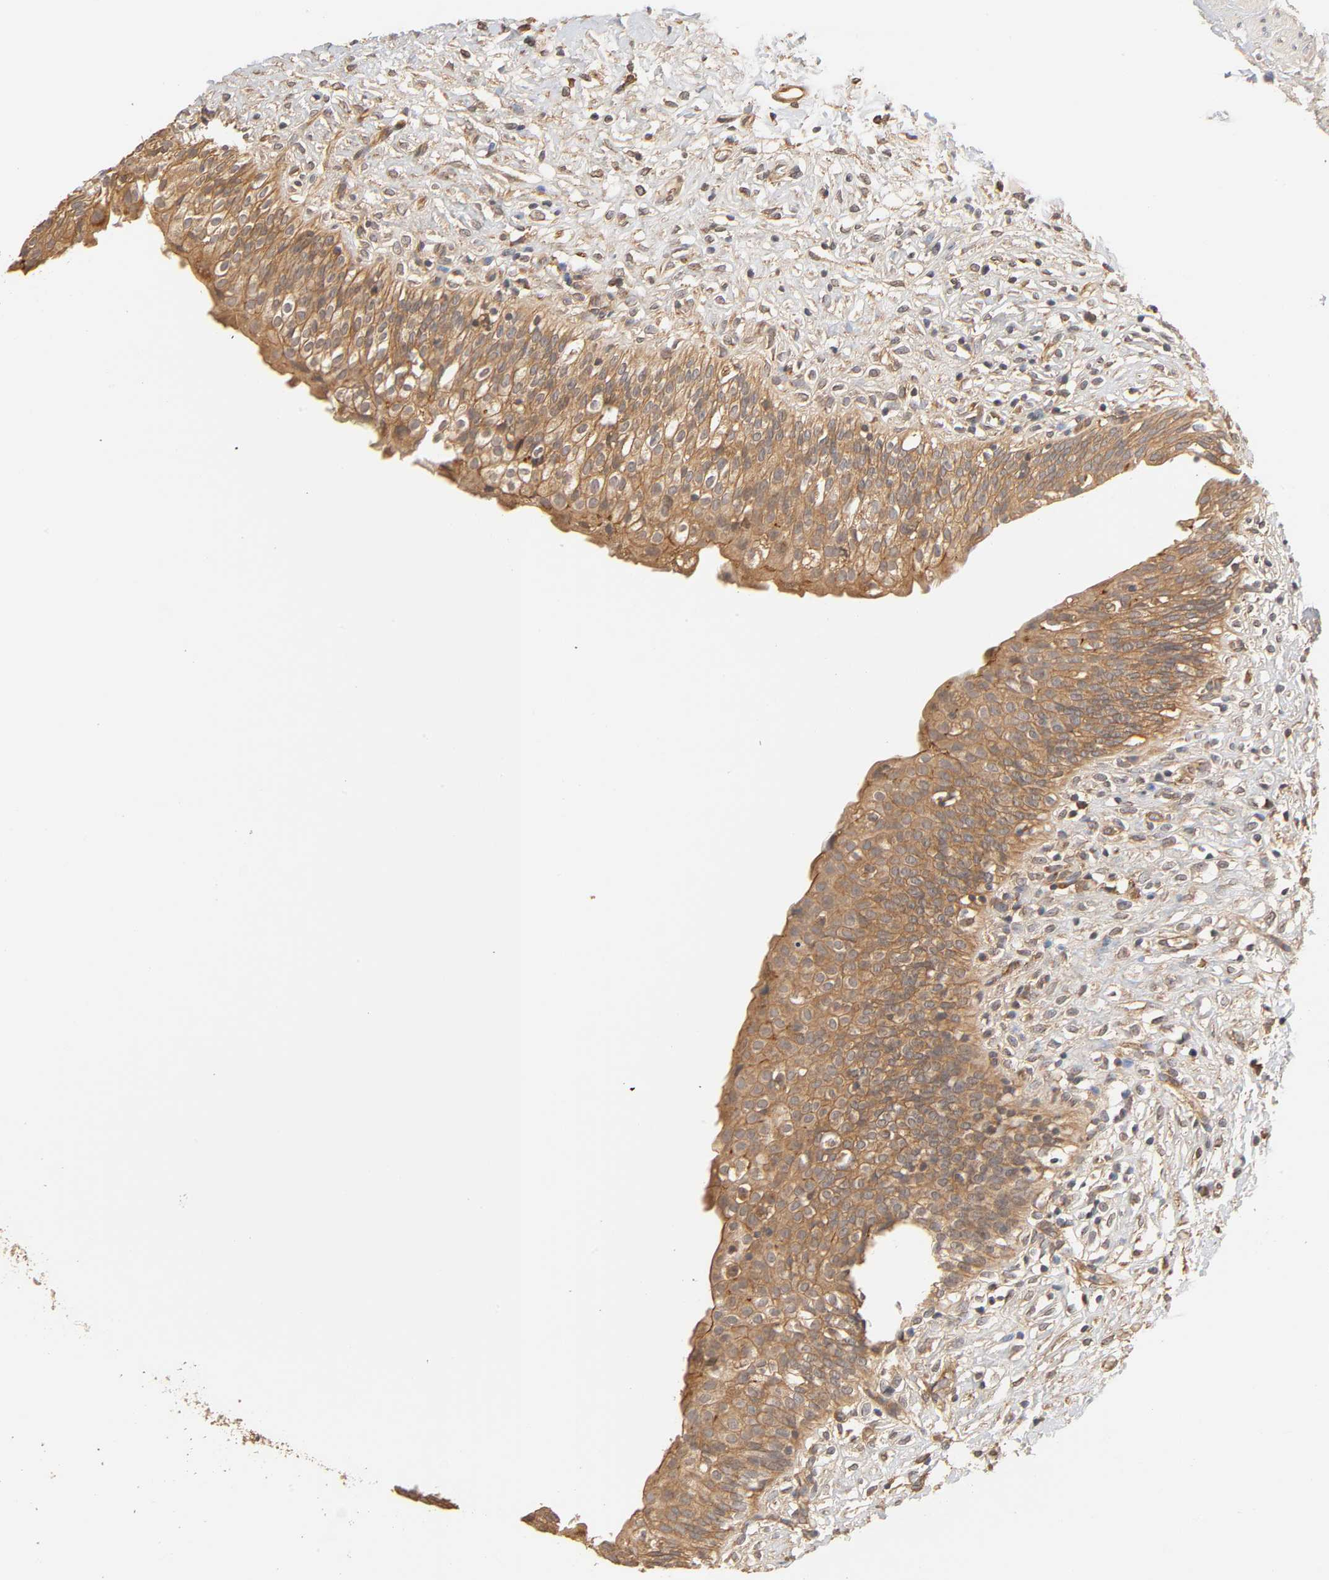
{"staining": {"intensity": "strong", "quantity": ">75%", "location": "cytoplasmic/membranous"}, "tissue": "urinary bladder", "cell_type": "Urothelial cells", "image_type": "normal", "snomed": [{"axis": "morphology", "description": "Normal tissue, NOS"}, {"axis": "topography", "description": "Urinary bladder"}], "caption": "Brown immunohistochemical staining in normal human urinary bladder displays strong cytoplasmic/membranous positivity in approximately >75% of urothelial cells.", "gene": "EPS8", "patient": {"sex": "female", "age": 80}}